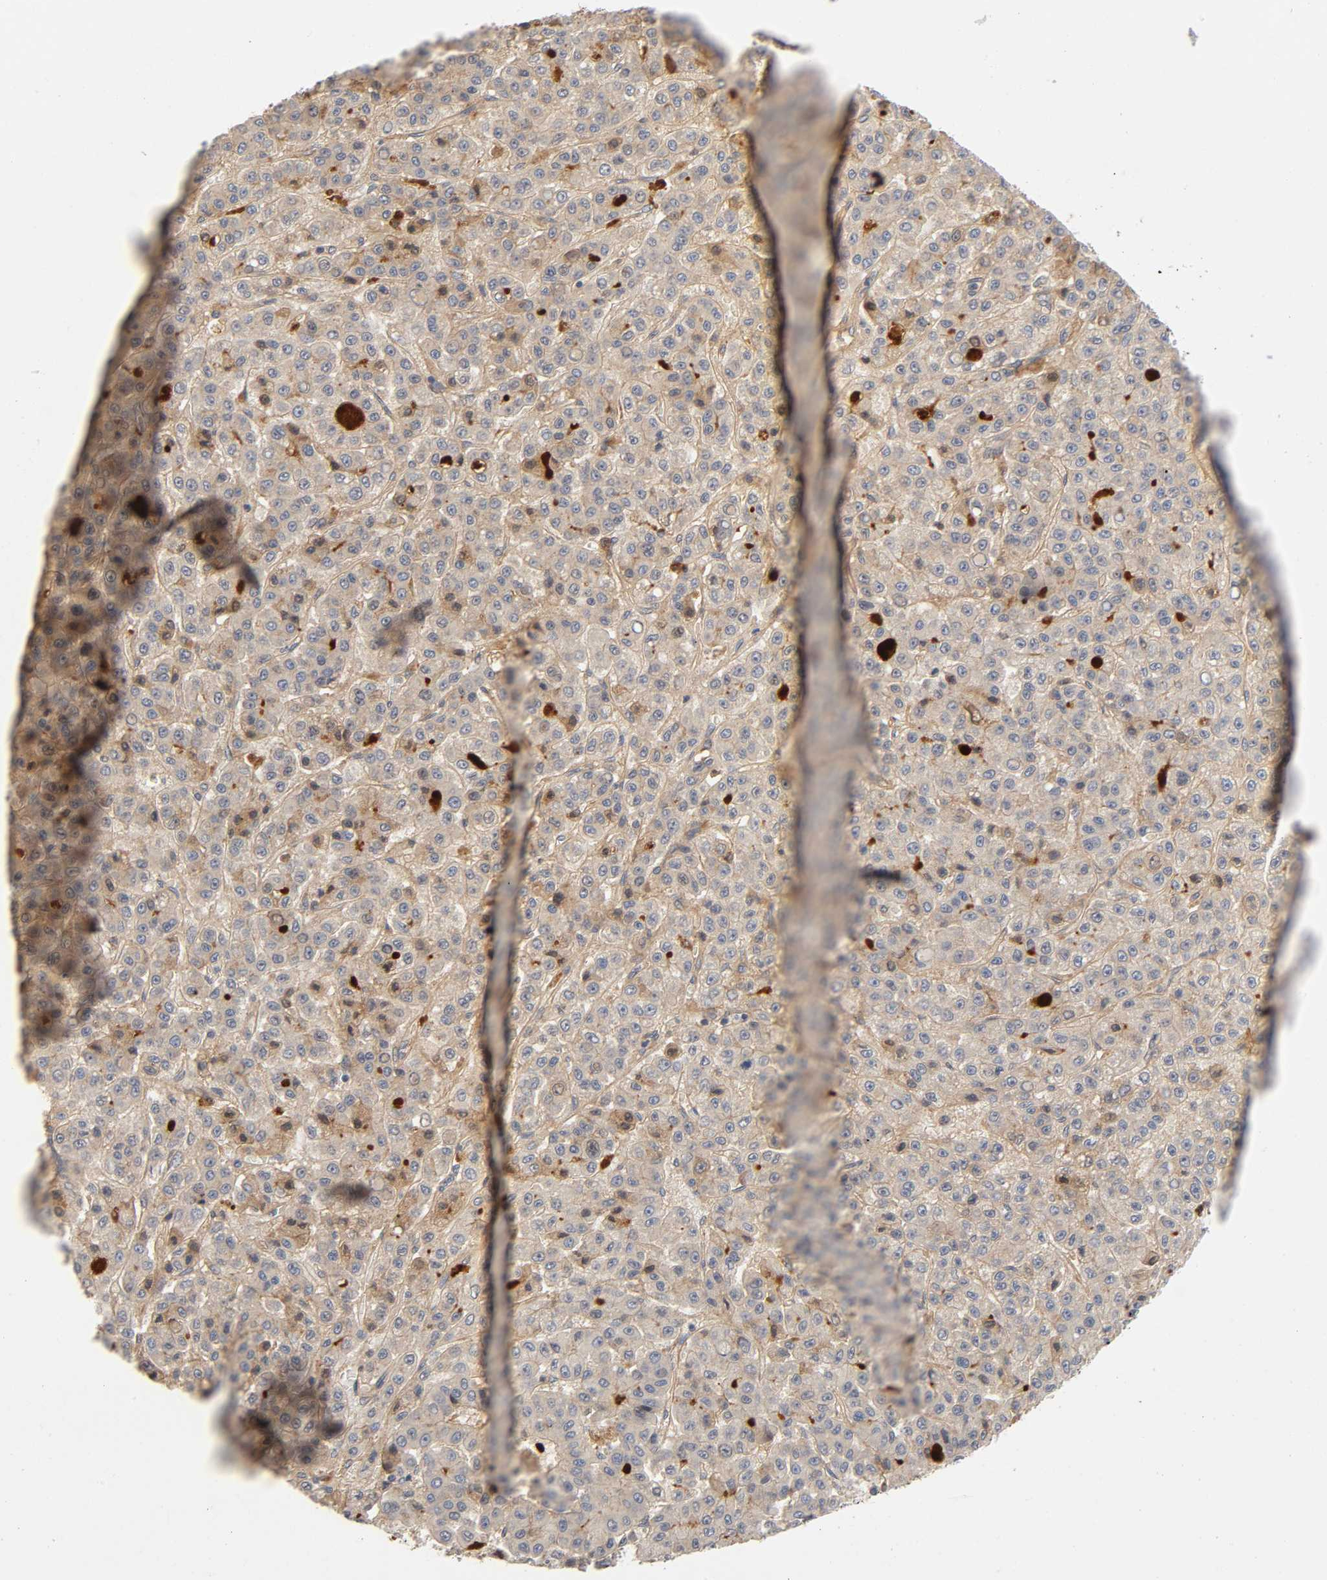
{"staining": {"intensity": "moderate", "quantity": ">75%", "location": "cytoplasmic/membranous"}, "tissue": "liver cancer", "cell_type": "Tumor cells", "image_type": "cancer", "snomed": [{"axis": "morphology", "description": "Carcinoma, Hepatocellular, NOS"}, {"axis": "topography", "description": "Liver"}], "caption": "The micrograph reveals a brown stain indicating the presence of a protein in the cytoplasmic/membranous of tumor cells in liver cancer (hepatocellular carcinoma). The staining was performed using DAB (3,3'-diaminobenzidine) to visualize the protein expression in brown, while the nuclei were stained in blue with hematoxylin (Magnification: 20x).", "gene": "CPB2", "patient": {"sex": "male", "age": 70}}